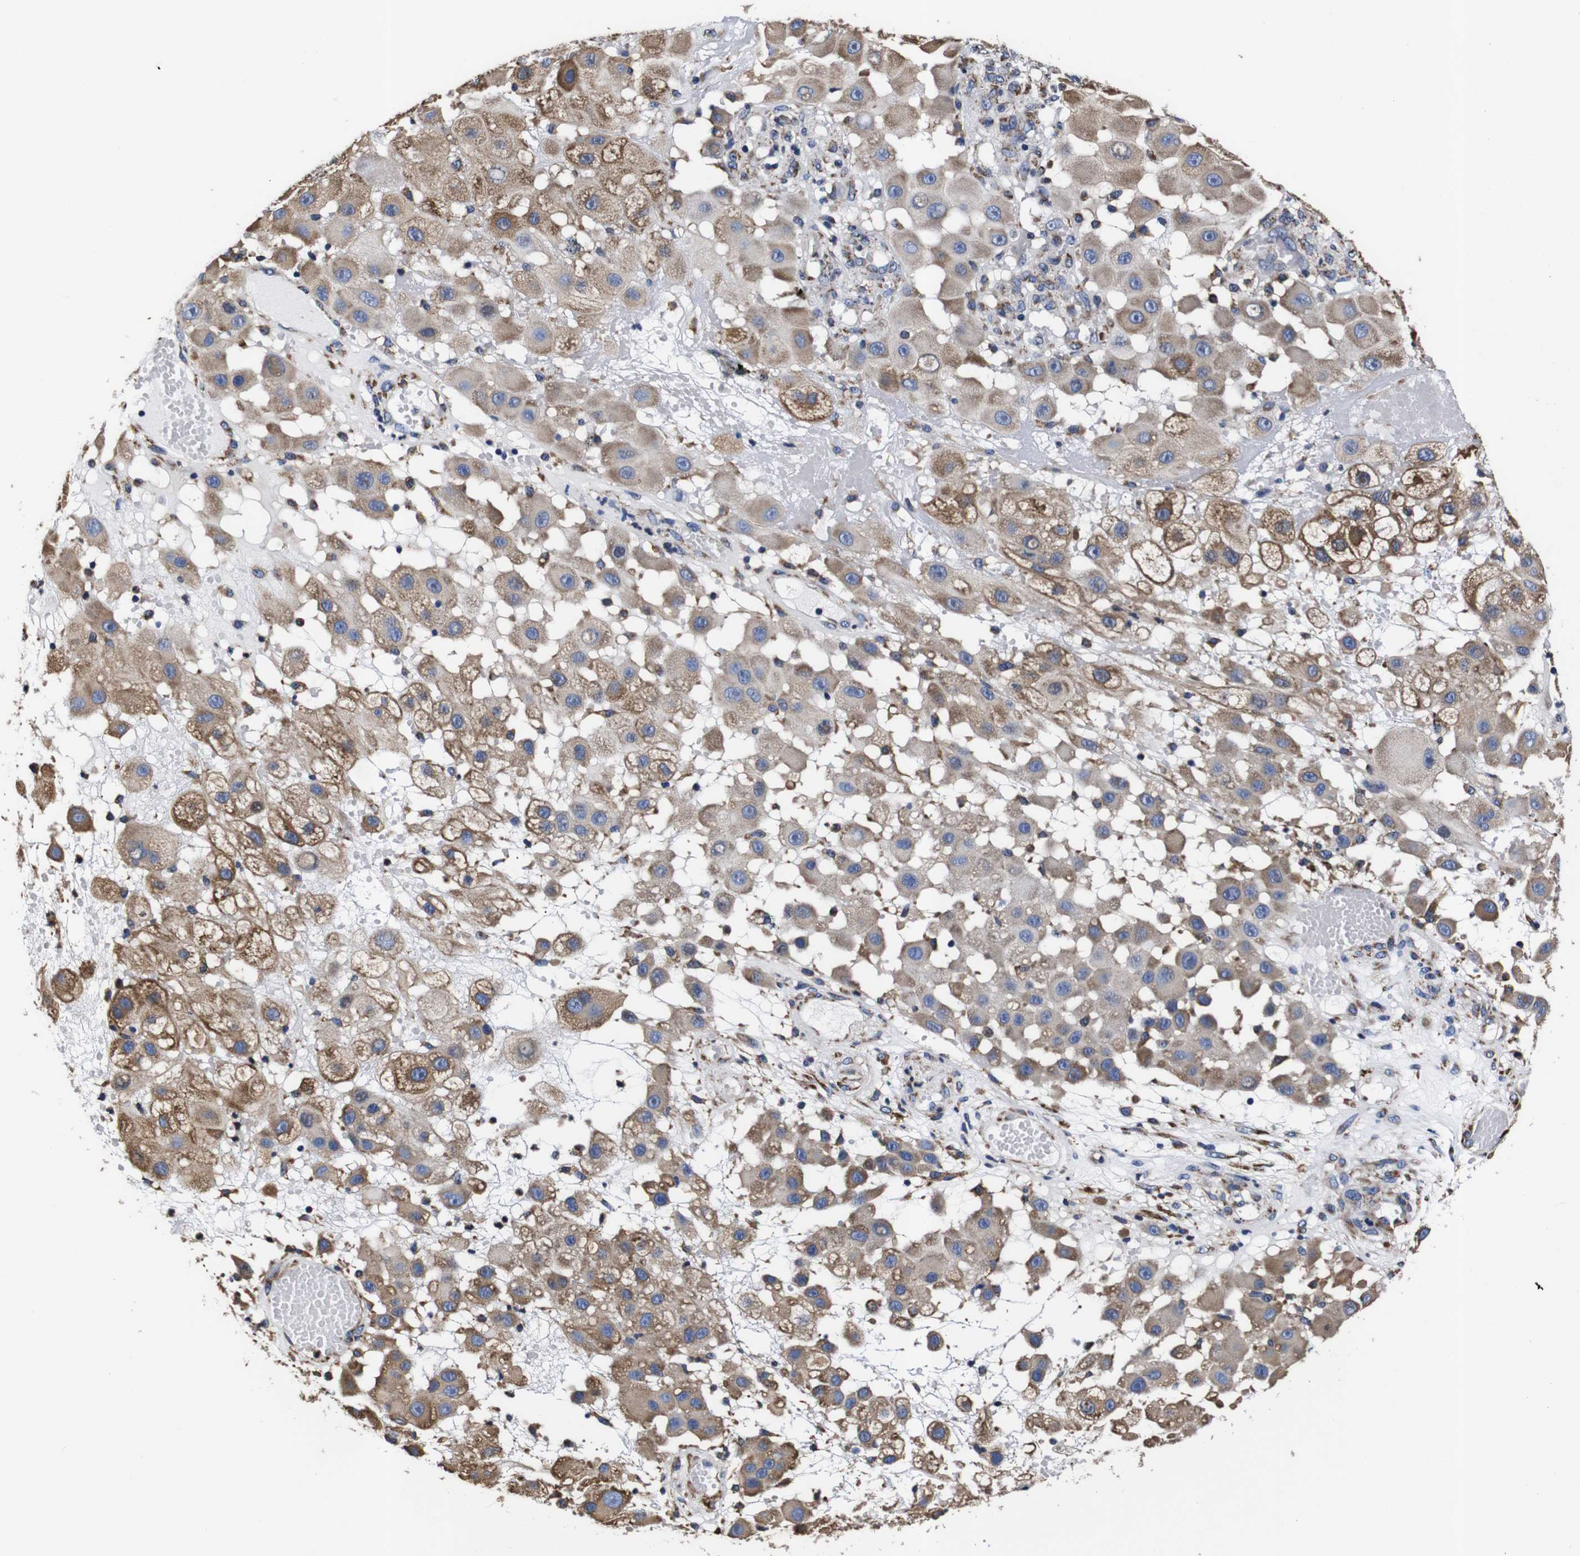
{"staining": {"intensity": "weak", "quantity": ">75%", "location": "cytoplasmic/membranous"}, "tissue": "melanoma", "cell_type": "Tumor cells", "image_type": "cancer", "snomed": [{"axis": "morphology", "description": "Malignant melanoma, NOS"}, {"axis": "topography", "description": "Skin"}], "caption": "There is low levels of weak cytoplasmic/membranous positivity in tumor cells of malignant melanoma, as demonstrated by immunohistochemical staining (brown color).", "gene": "PPIB", "patient": {"sex": "female", "age": 81}}